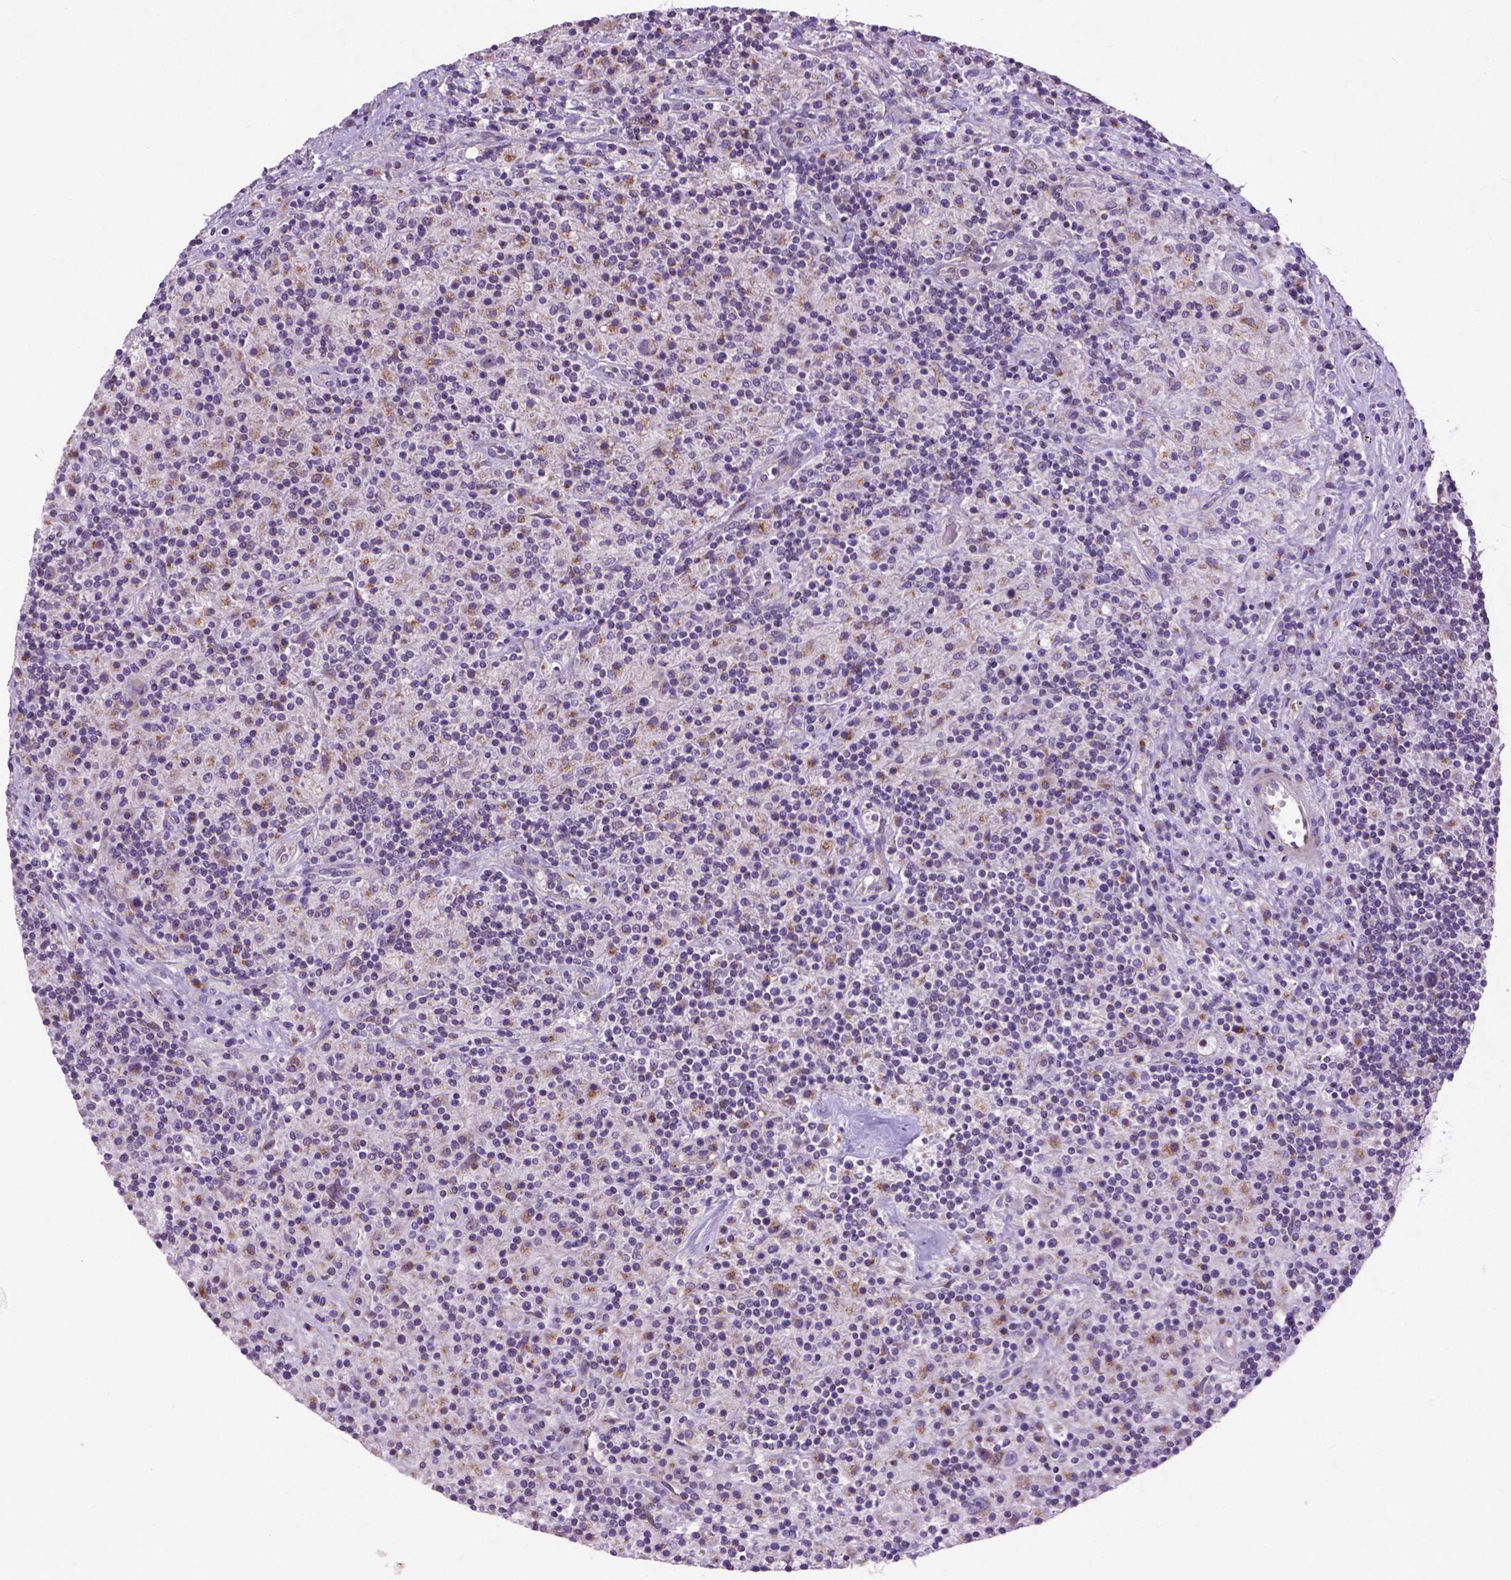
{"staining": {"intensity": "negative", "quantity": "none", "location": "none"}, "tissue": "lymphoma", "cell_type": "Tumor cells", "image_type": "cancer", "snomed": [{"axis": "morphology", "description": "Hodgkin's disease, NOS"}, {"axis": "topography", "description": "Lymph node"}], "caption": "Tumor cells are negative for brown protein staining in lymphoma. (DAB (3,3'-diaminobenzidine) IHC with hematoxylin counter stain).", "gene": "ATG4D", "patient": {"sex": "male", "age": 70}}